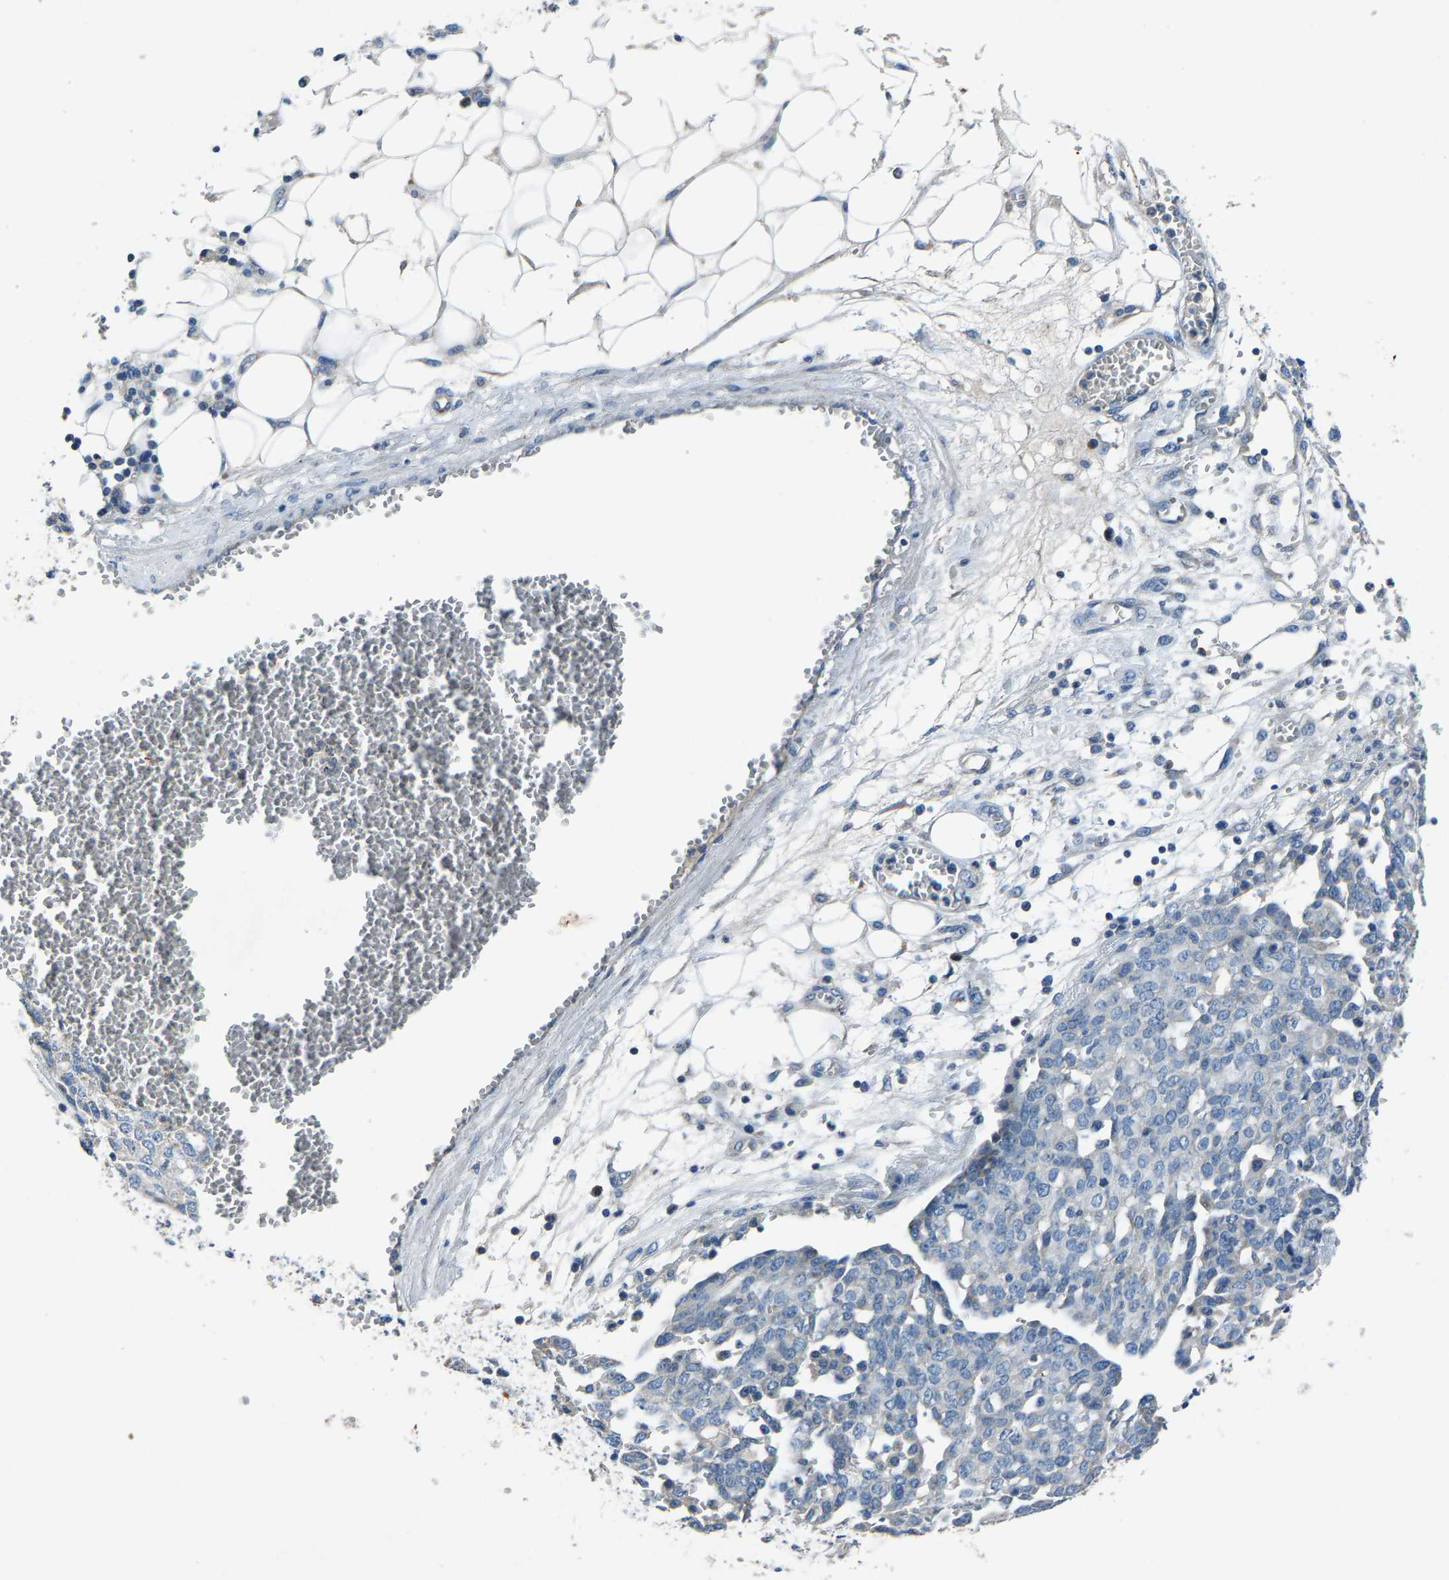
{"staining": {"intensity": "negative", "quantity": "none", "location": "none"}, "tissue": "ovarian cancer", "cell_type": "Tumor cells", "image_type": "cancer", "snomed": [{"axis": "morphology", "description": "Cystadenocarcinoma, serous, NOS"}, {"axis": "topography", "description": "Soft tissue"}, {"axis": "topography", "description": "Ovary"}], "caption": "Human serous cystadenocarcinoma (ovarian) stained for a protein using immunohistochemistry (IHC) displays no positivity in tumor cells.", "gene": "ADAM2", "patient": {"sex": "female", "age": 57}}